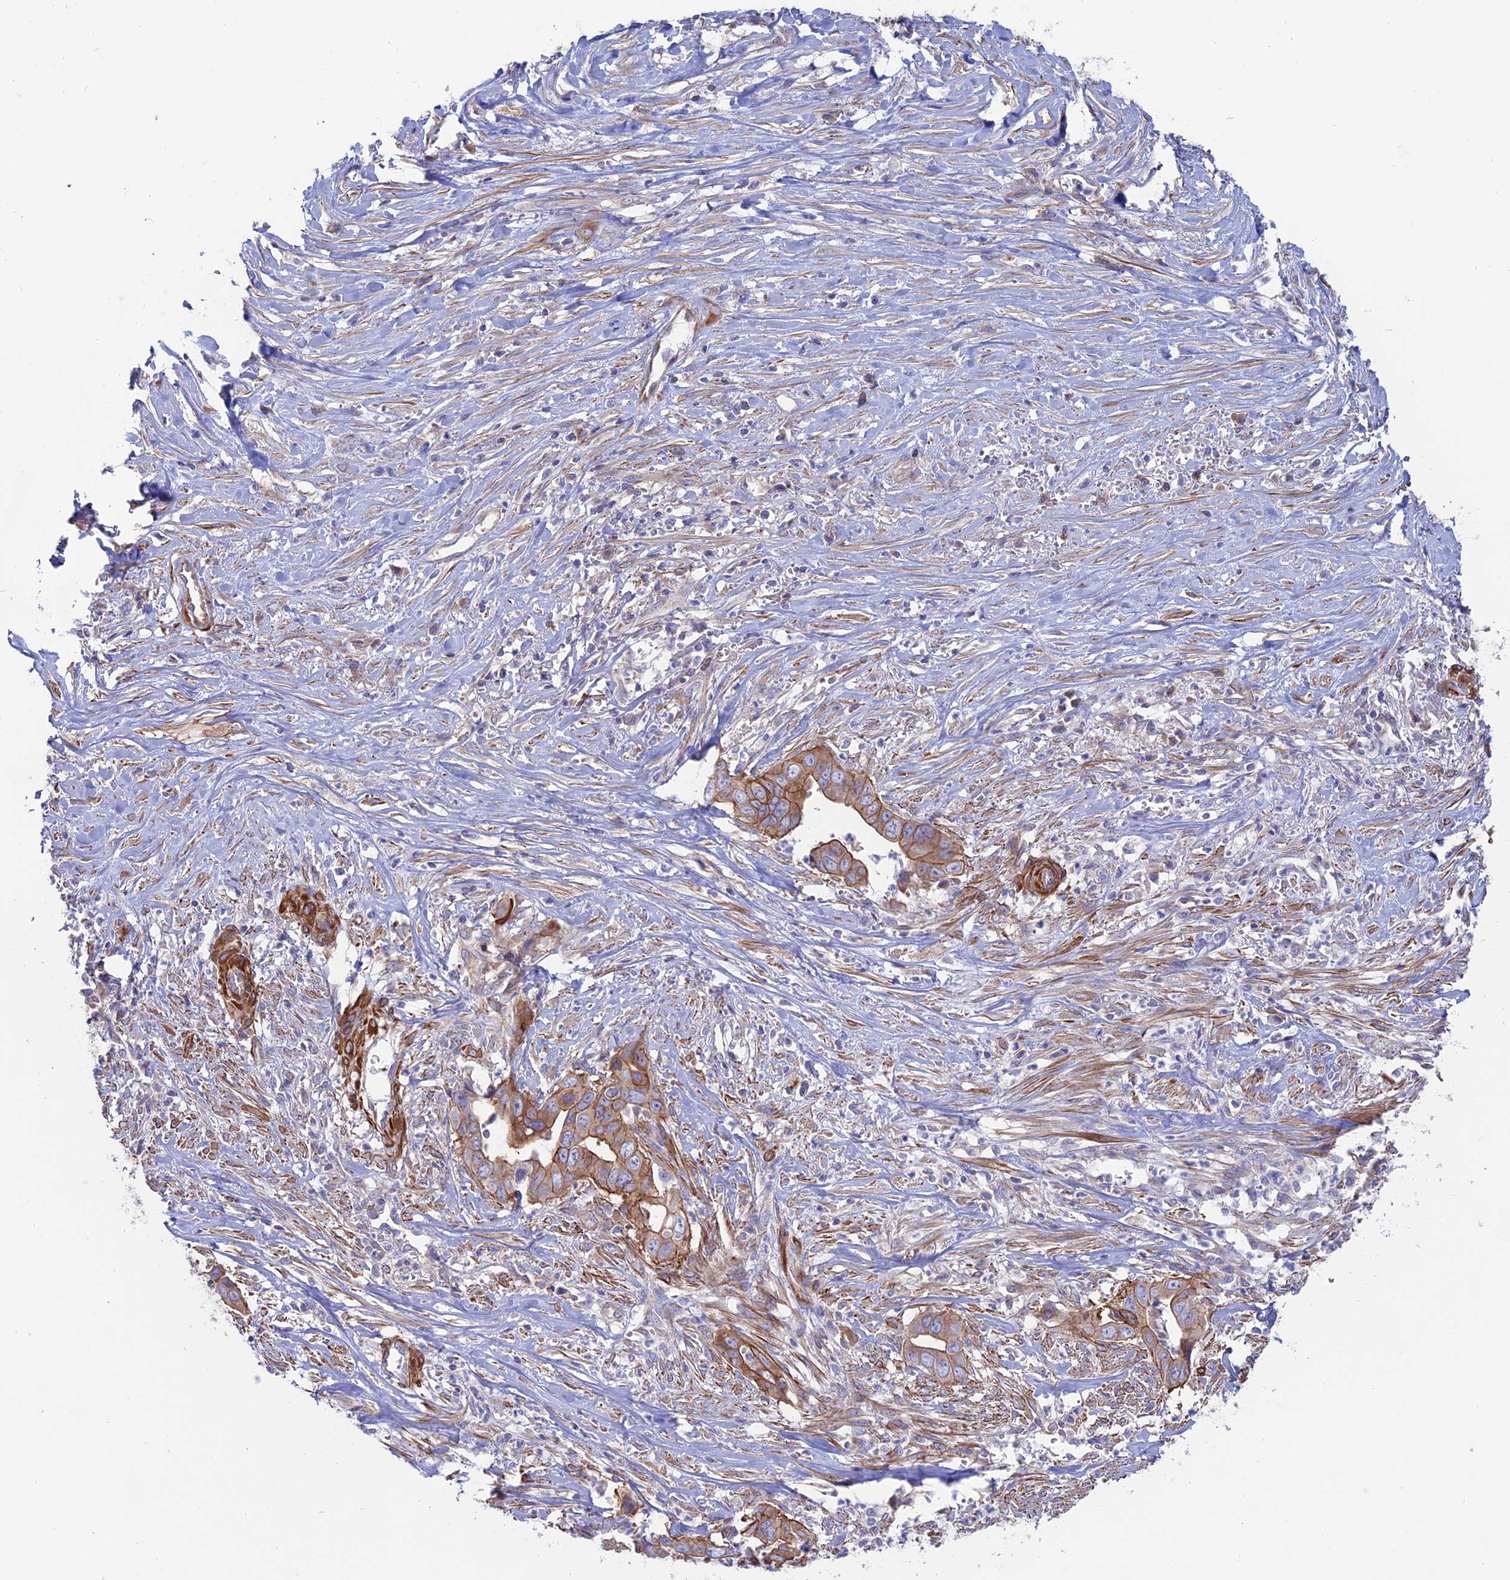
{"staining": {"intensity": "moderate", "quantity": ">75%", "location": "cytoplasmic/membranous"}, "tissue": "liver cancer", "cell_type": "Tumor cells", "image_type": "cancer", "snomed": [{"axis": "morphology", "description": "Cholangiocarcinoma"}, {"axis": "topography", "description": "Liver"}], "caption": "Moderate cytoplasmic/membranous protein staining is present in approximately >75% of tumor cells in liver cancer (cholangiocarcinoma).", "gene": "MYO5B", "patient": {"sex": "female", "age": 79}}